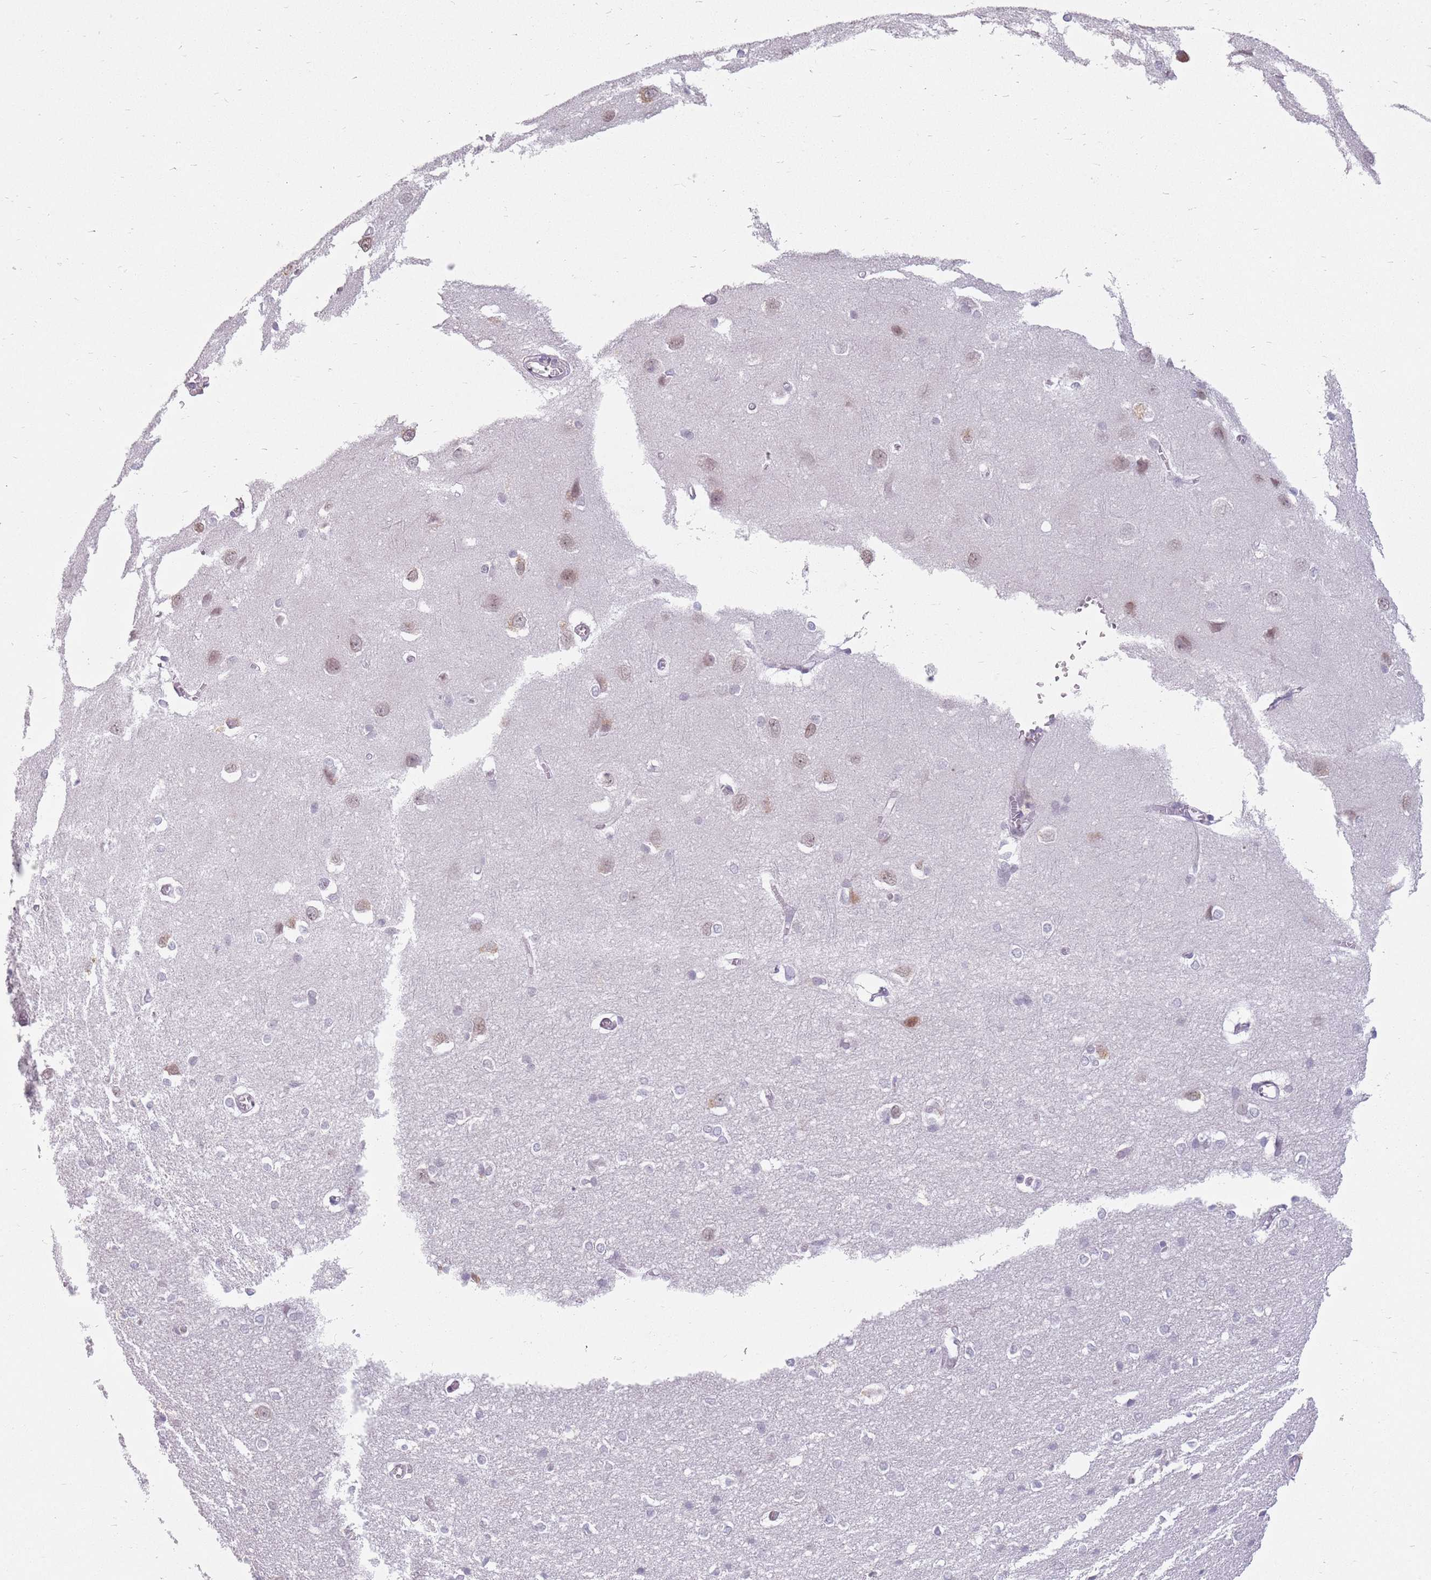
{"staining": {"intensity": "negative", "quantity": "none", "location": "none"}, "tissue": "cerebral cortex", "cell_type": "Endothelial cells", "image_type": "normal", "snomed": [{"axis": "morphology", "description": "Normal tissue, NOS"}, {"axis": "topography", "description": "Cerebral cortex"}], "caption": "Protein analysis of unremarkable cerebral cortex demonstrates no significant positivity in endothelial cells.", "gene": "ZNF574", "patient": {"sex": "male", "age": 37}}